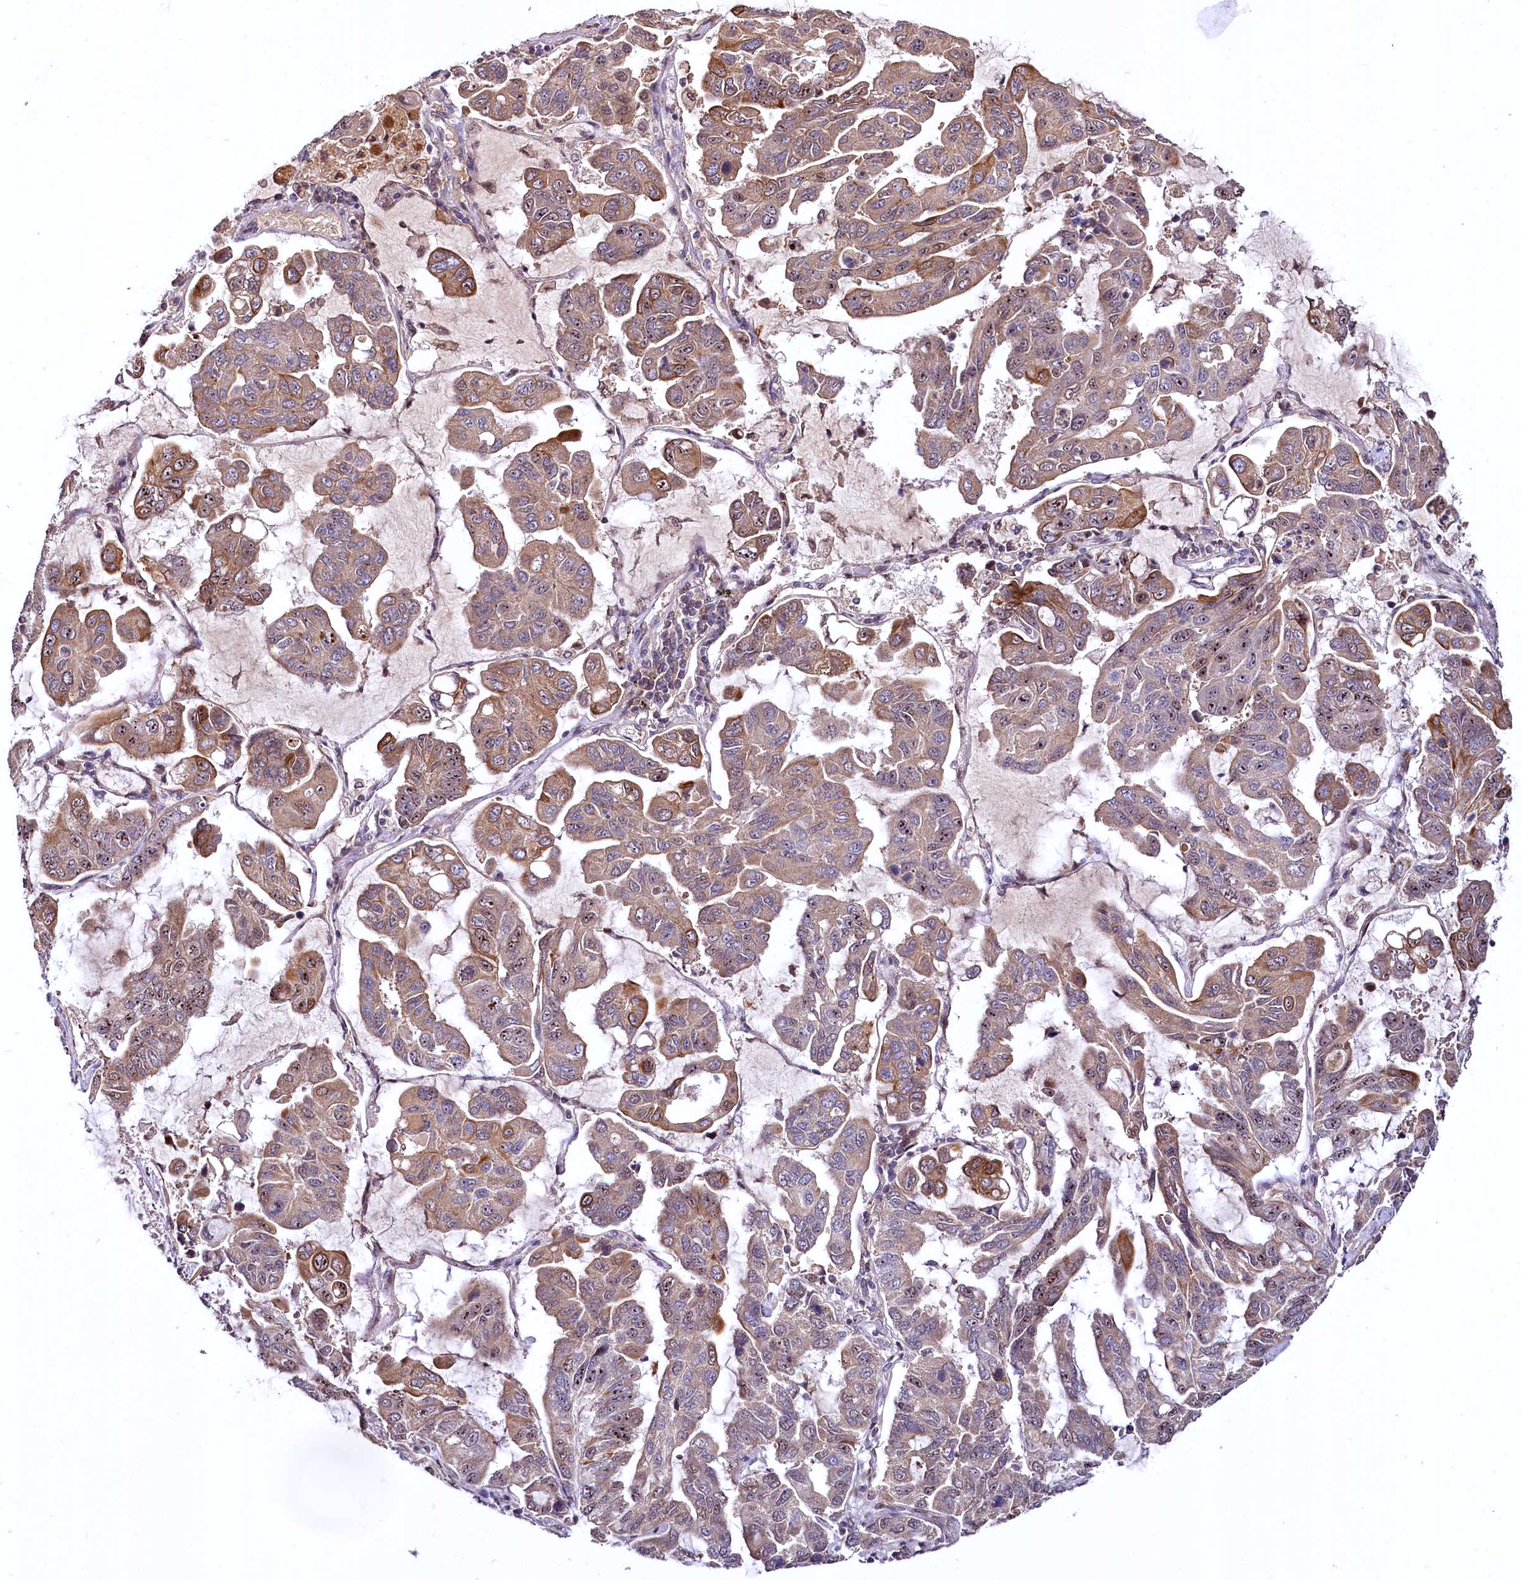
{"staining": {"intensity": "moderate", "quantity": "25%-75%", "location": "cytoplasmic/membranous,nuclear"}, "tissue": "lung cancer", "cell_type": "Tumor cells", "image_type": "cancer", "snomed": [{"axis": "morphology", "description": "Adenocarcinoma, NOS"}, {"axis": "topography", "description": "Lung"}], "caption": "Protein expression analysis of human lung cancer reveals moderate cytoplasmic/membranous and nuclear staining in about 25%-75% of tumor cells.", "gene": "N4BP2L1", "patient": {"sex": "male", "age": 64}}